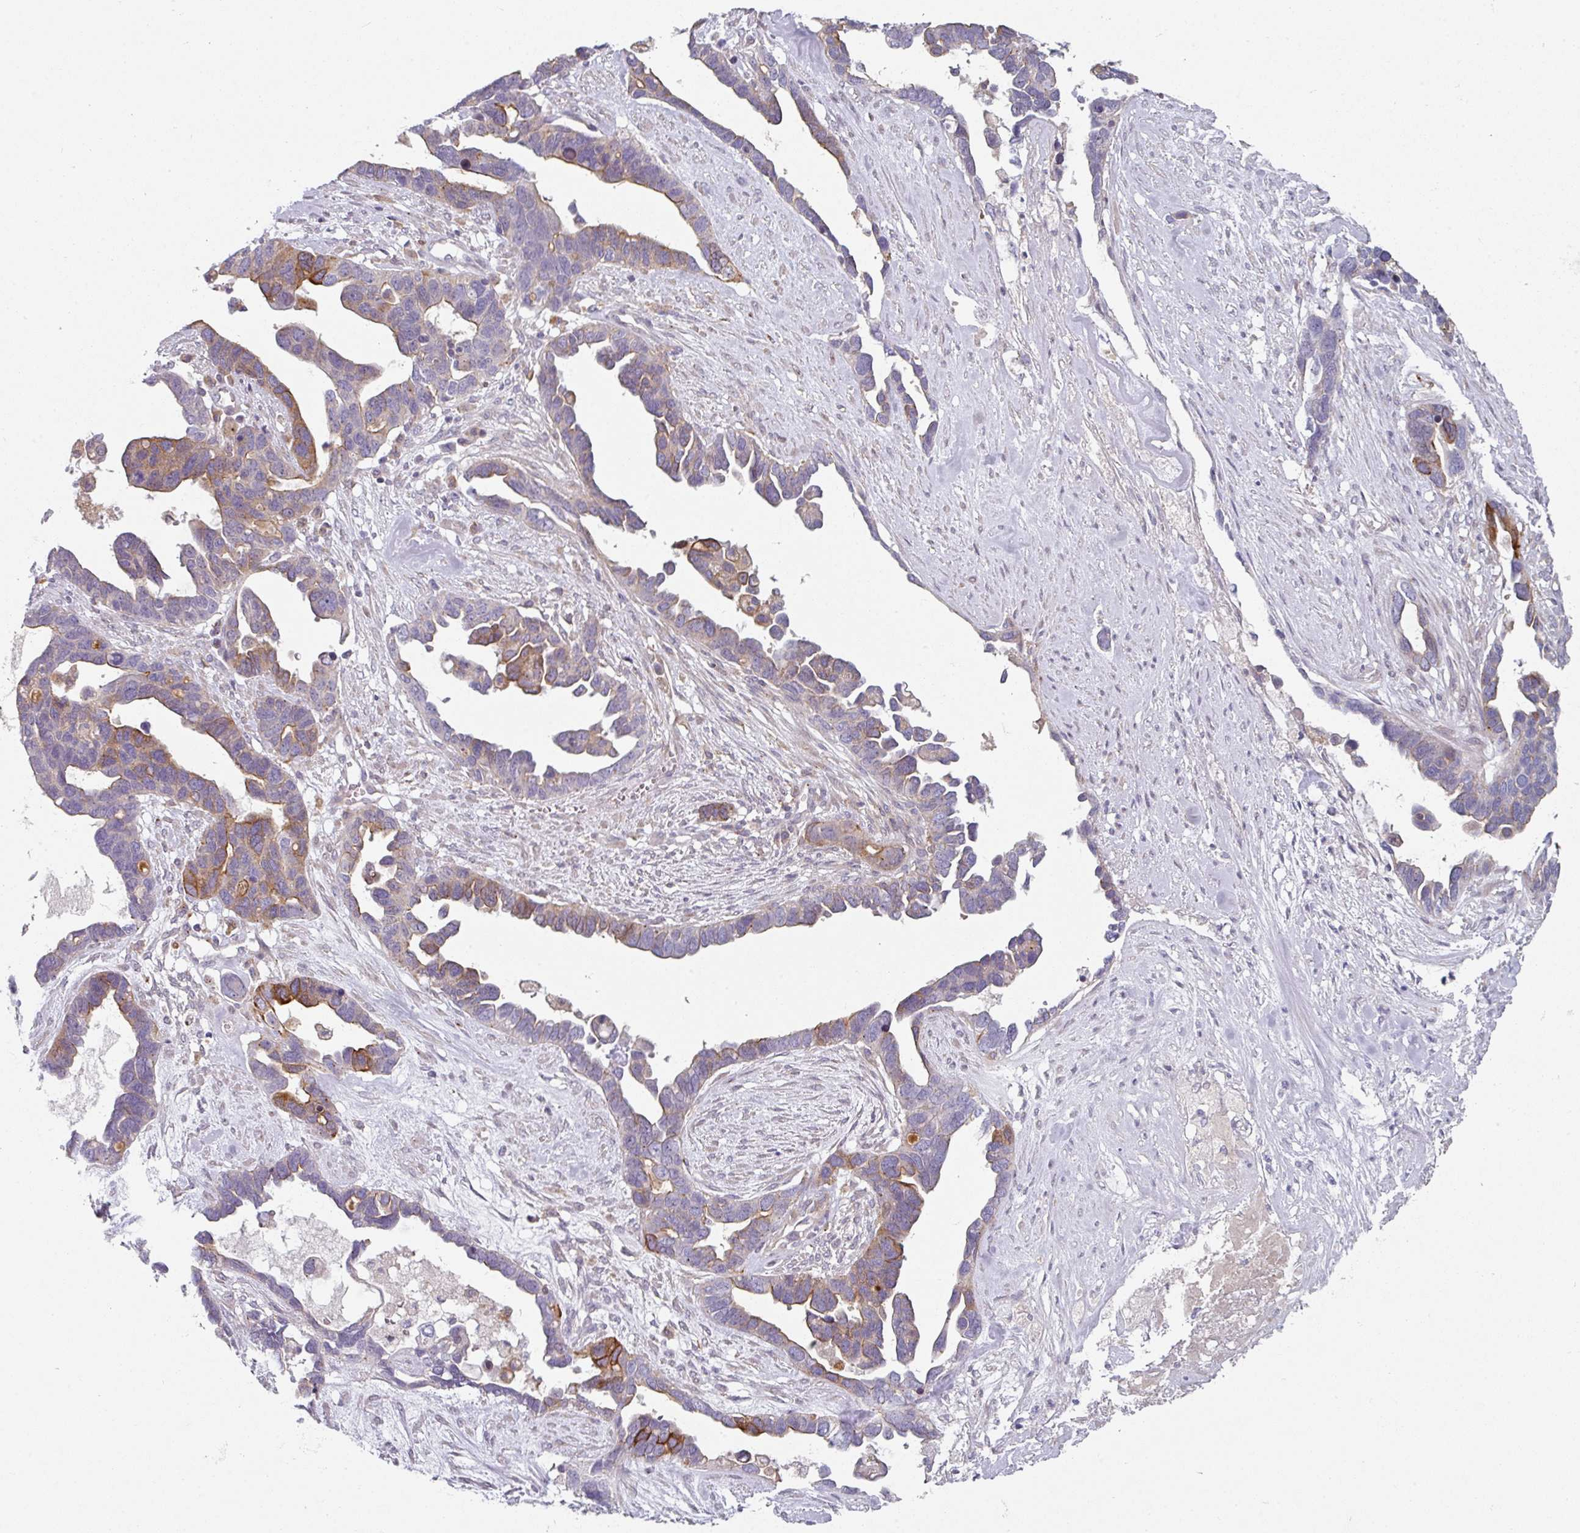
{"staining": {"intensity": "moderate", "quantity": "25%-75%", "location": "cytoplasmic/membranous"}, "tissue": "ovarian cancer", "cell_type": "Tumor cells", "image_type": "cancer", "snomed": [{"axis": "morphology", "description": "Cystadenocarcinoma, serous, NOS"}, {"axis": "topography", "description": "Ovary"}], "caption": "Moderate cytoplasmic/membranous staining is present in about 25%-75% of tumor cells in ovarian cancer (serous cystadenocarcinoma). The staining was performed using DAB (3,3'-diaminobenzidine), with brown indicating positive protein expression. Nuclei are stained blue with hematoxylin.", "gene": "WSB2", "patient": {"sex": "female", "age": 54}}